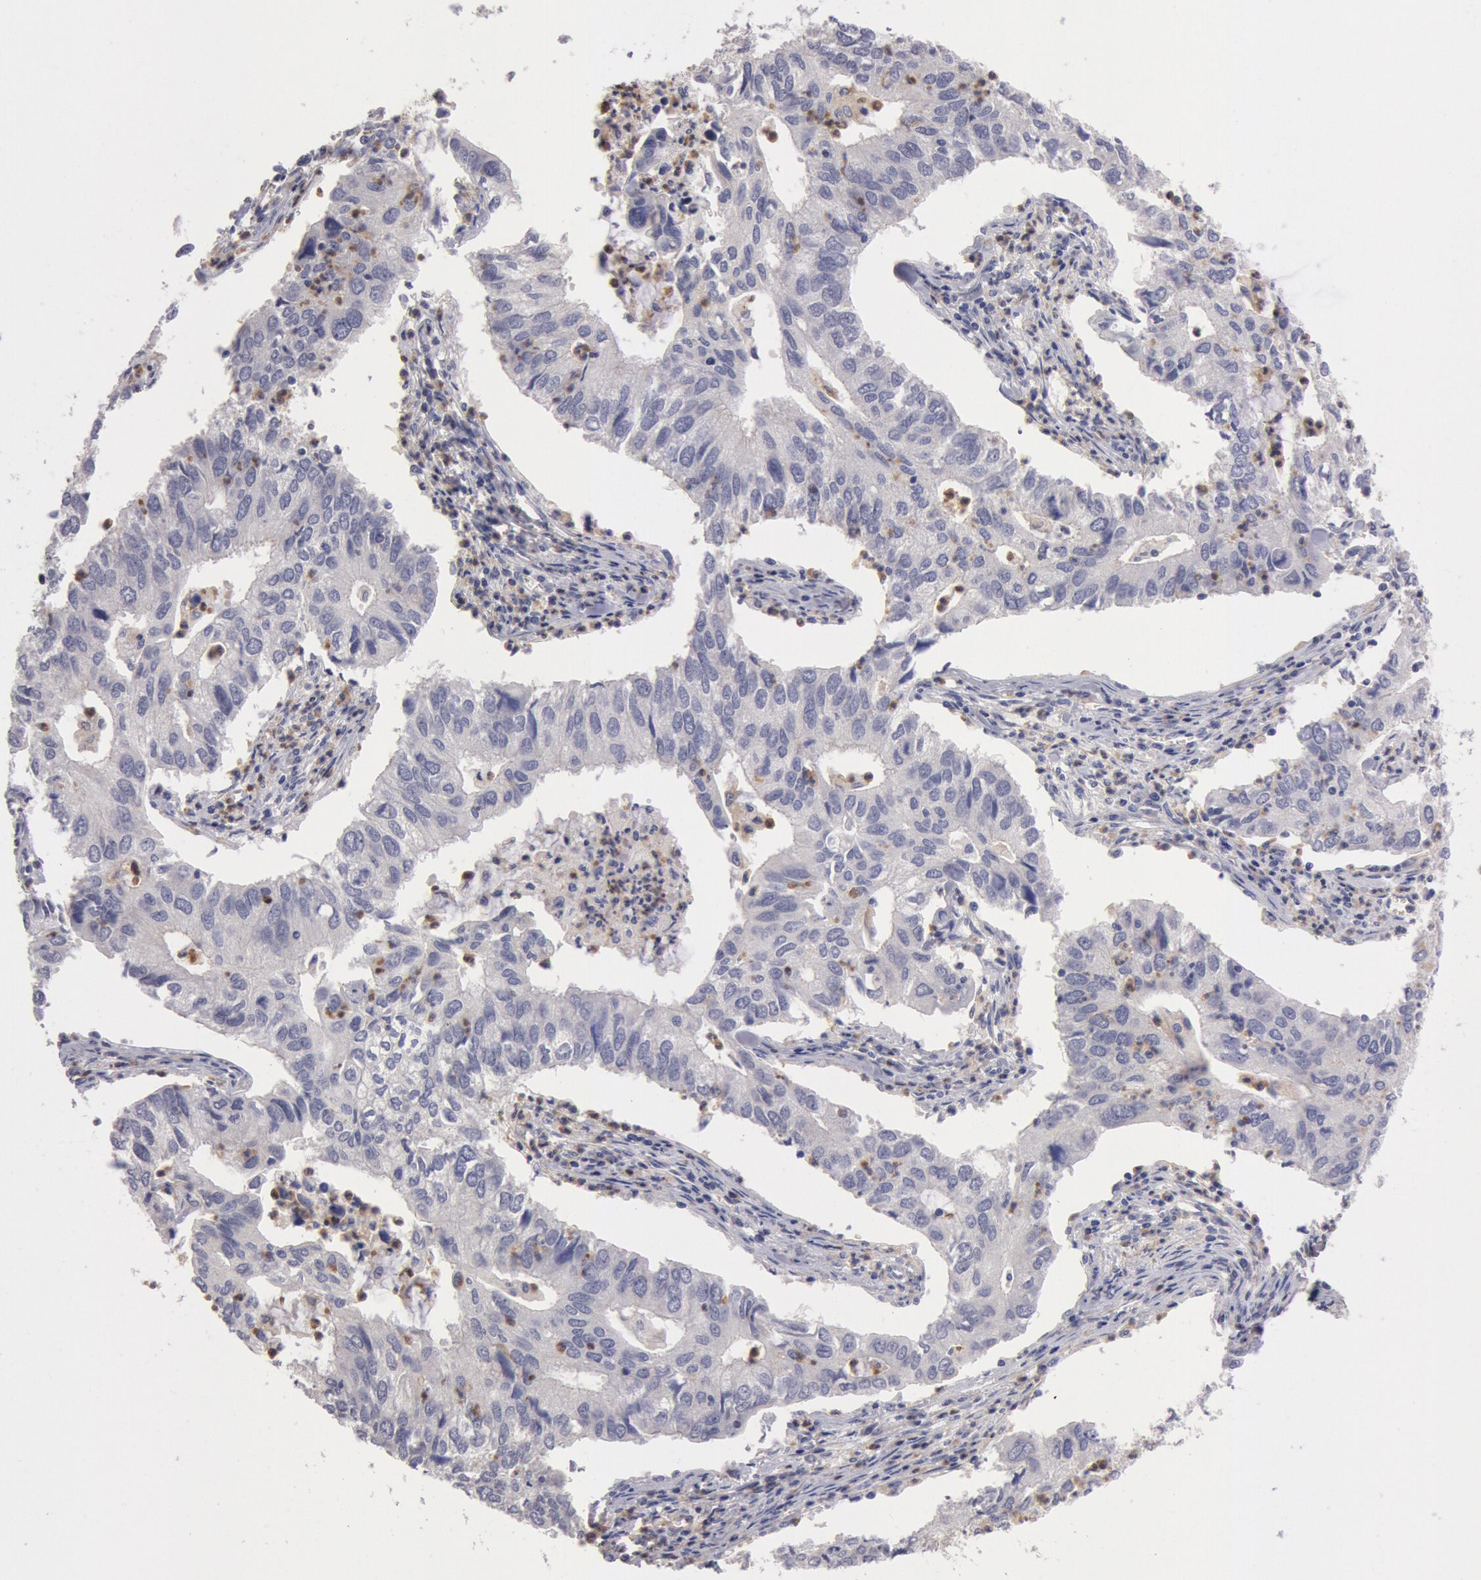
{"staining": {"intensity": "weak", "quantity": "<25%", "location": "cytoplasmic/membranous"}, "tissue": "lung cancer", "cell_type": "Tumor cells", "image_type": "cancer", "snomed": [{"axis": "morphology", "description": "Adenocarcinoma, NOS"}, {"axis": "topography", "description": "Lung"}], "caption": "The histopathology image reveals no significant staining in tumor cells of lung cancer.", "gene": "TMED8", "patient": {"sex": "male", "age": 48}}